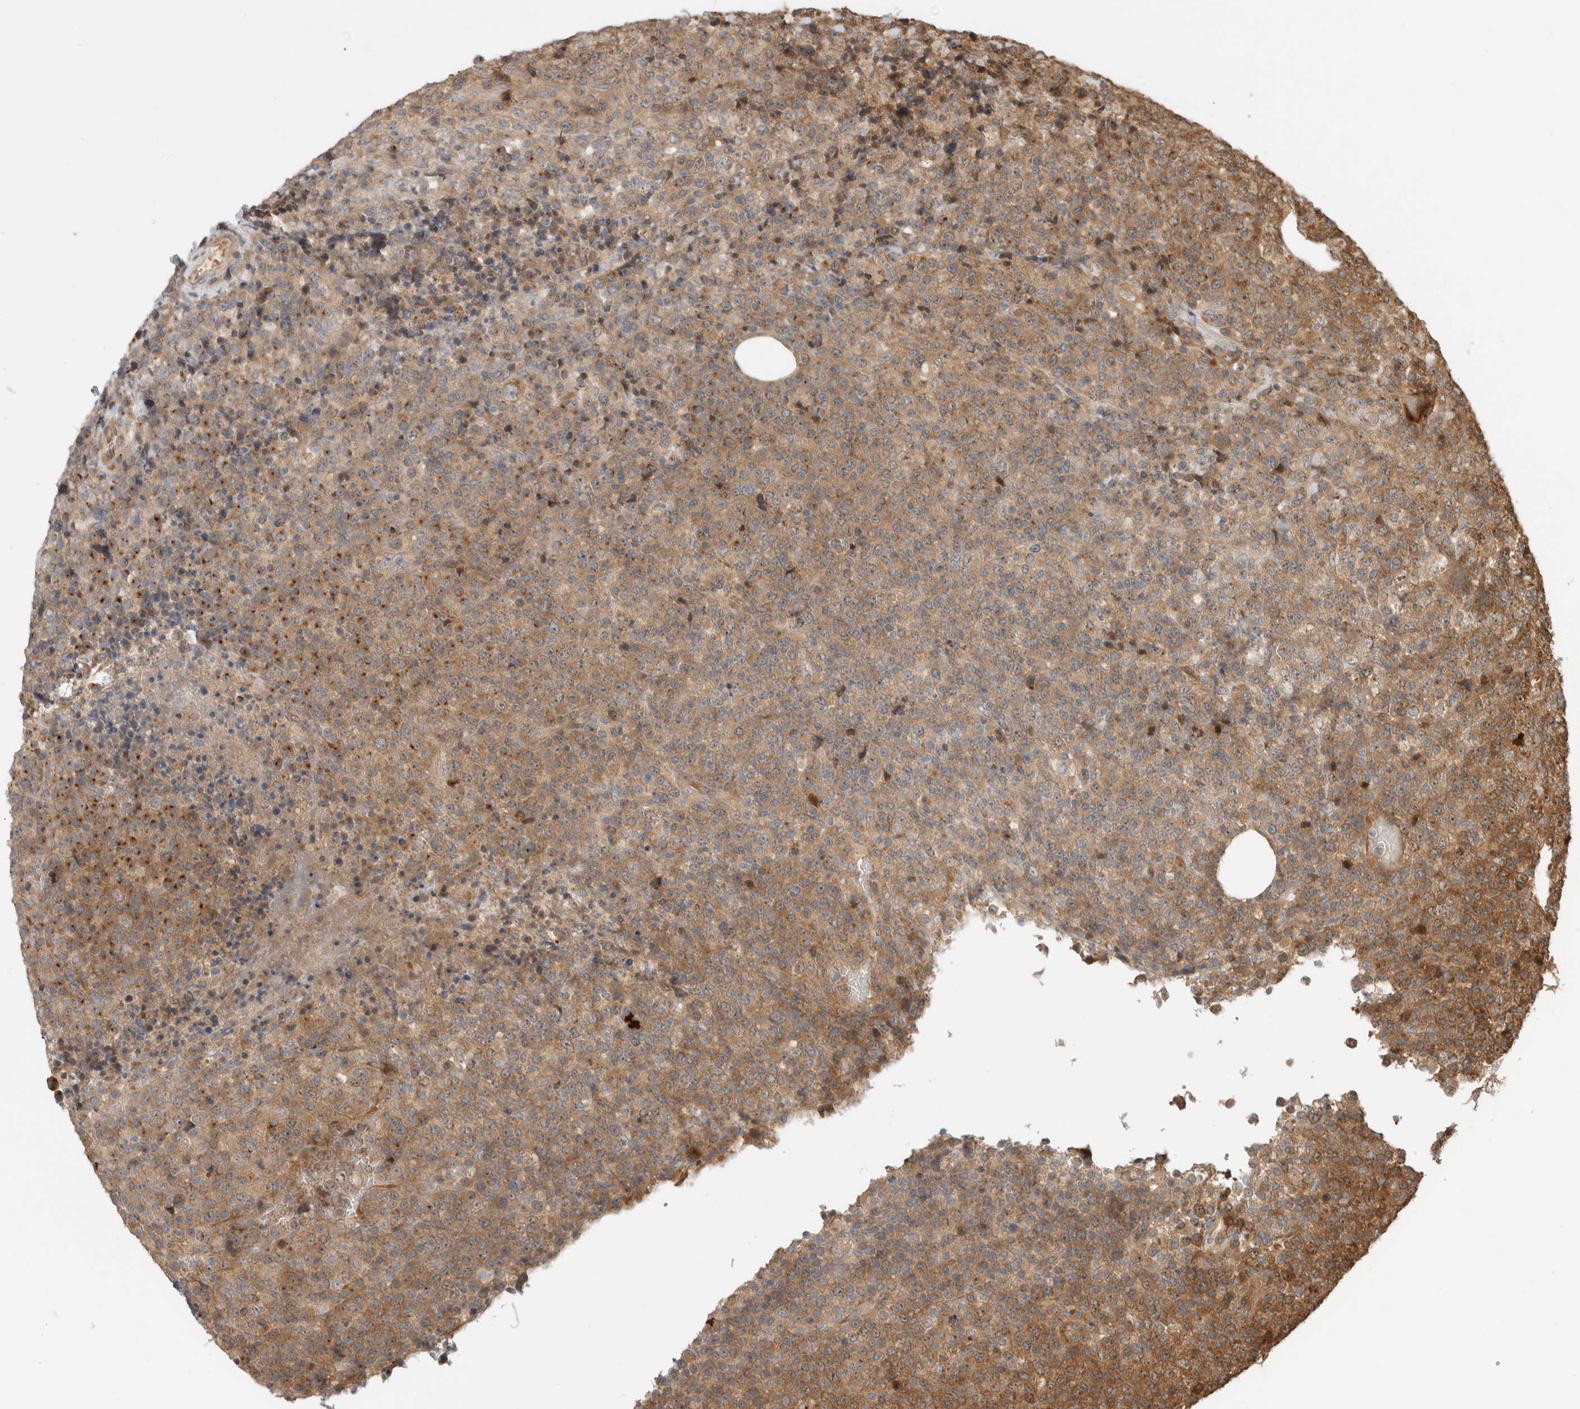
{"staining": {"intensity": "moderate", "quantity": "25%-75%", "location": "cytoplasmic/membranous"}, "tissue": "lymphoma", "cell_type": "Tumor cells", "image_type": "cancer", "snomed": [{"axis": "morphology", "description": "Malignant lymphoma, non-Hodgkin's type, High grade"}, {"axis": "topography", "description": "Lymph node"}], "caption": "Tumor cells exhibit moderate cytoplasmic/membranous staining in about 25%-75% of cells in lymphoma.", "gene": "PCDHB15", "patient": {"sex": "male", "age": 13}}